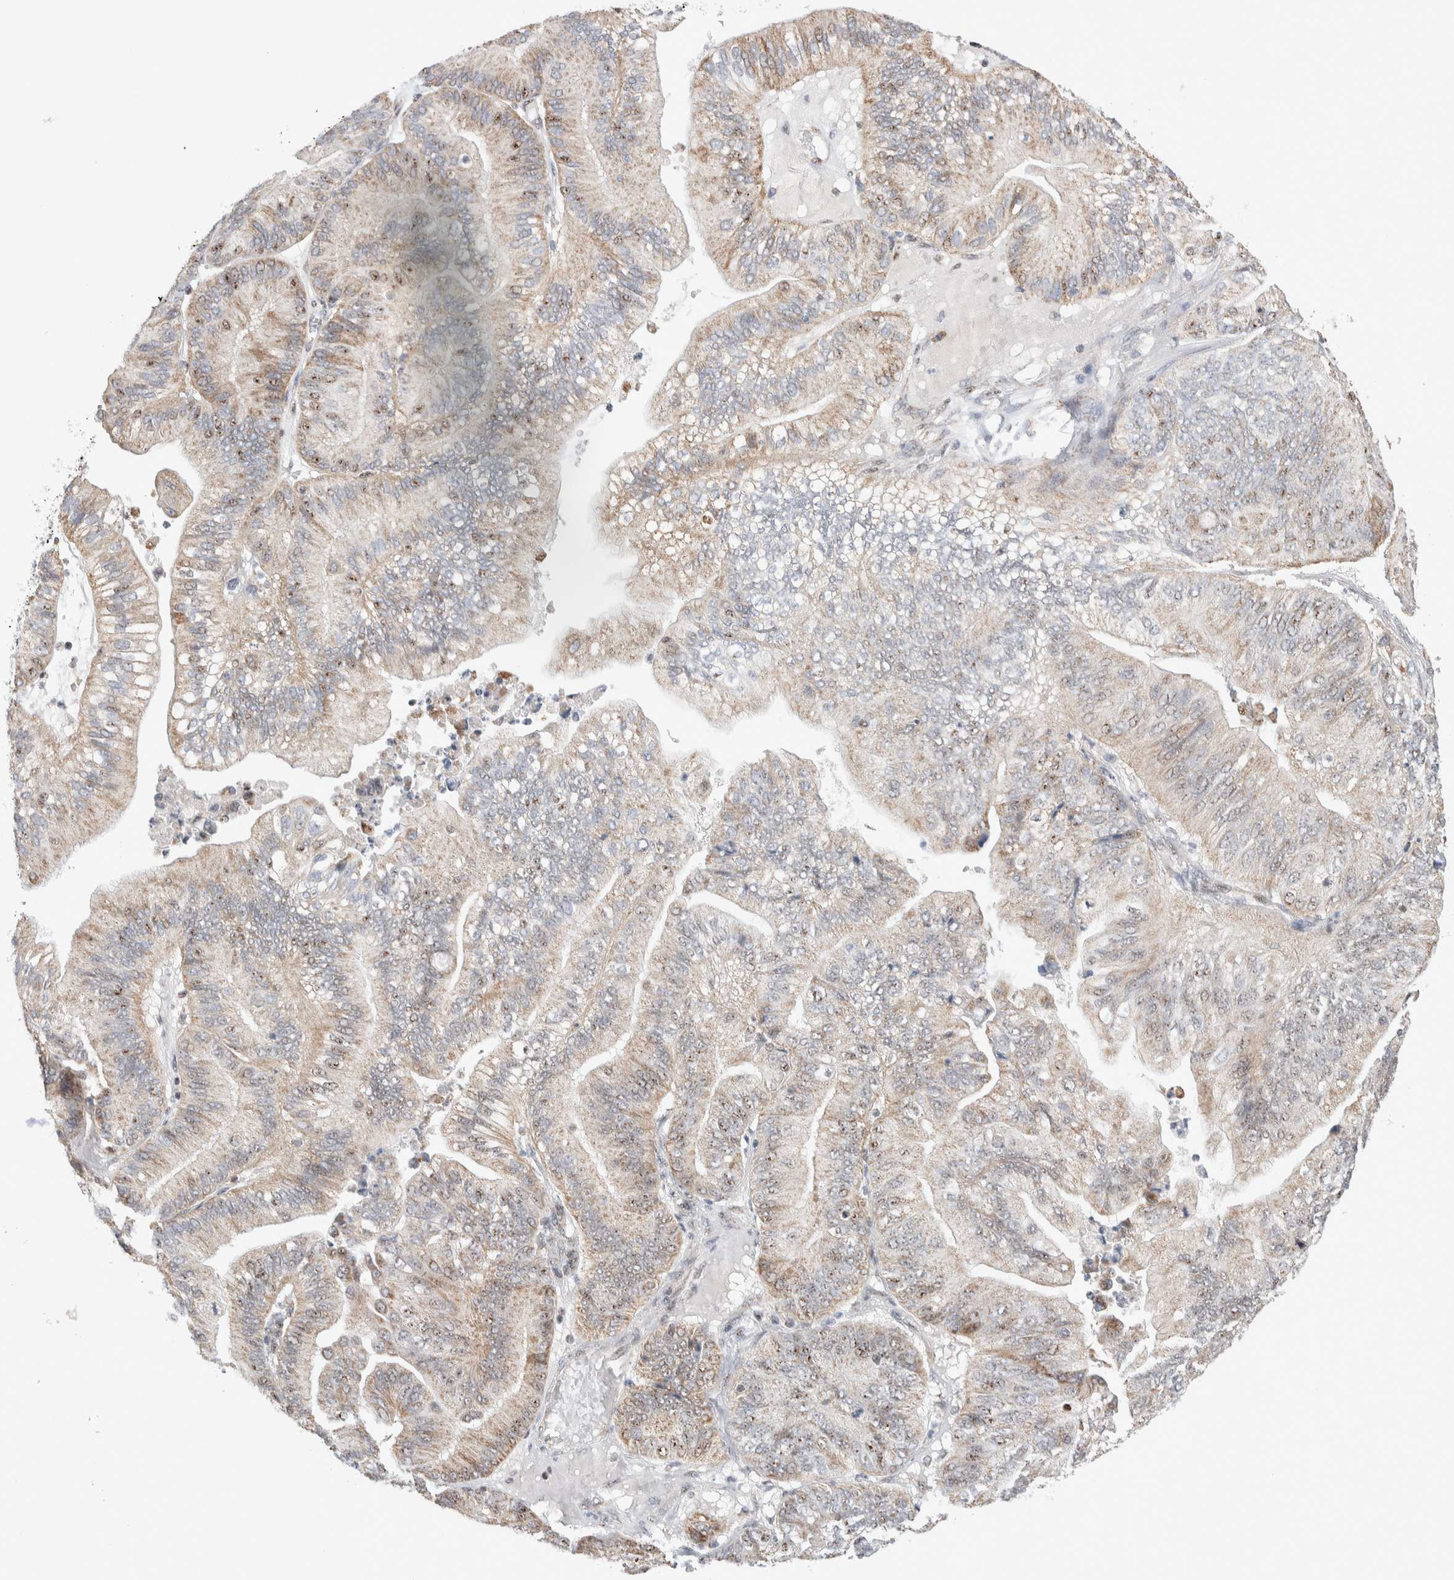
{"staining": {"intensity": "weak", "quantity": "25%-75%", "location": "cytoplasmic/membranous,nuclear"}, "tissue": "ovarian cancer", "cell_type": "Tumor cells", "image_type": "cancer", "snomed": [{"axis": "morphology", "description": "Cystadenocarcinoma, mucinous, NOS"}, {"axis": "topography", "description": "Ovary"}], "caption": "The immunohistochemical stain labels weak cytoplasmic/membranous and nuclear expression in tumor cells of mucinous cystadenocarcinoma (ovarian) tissue.", "gene": "ZNF695", "patient": {"sex": "female", "age": 61}}